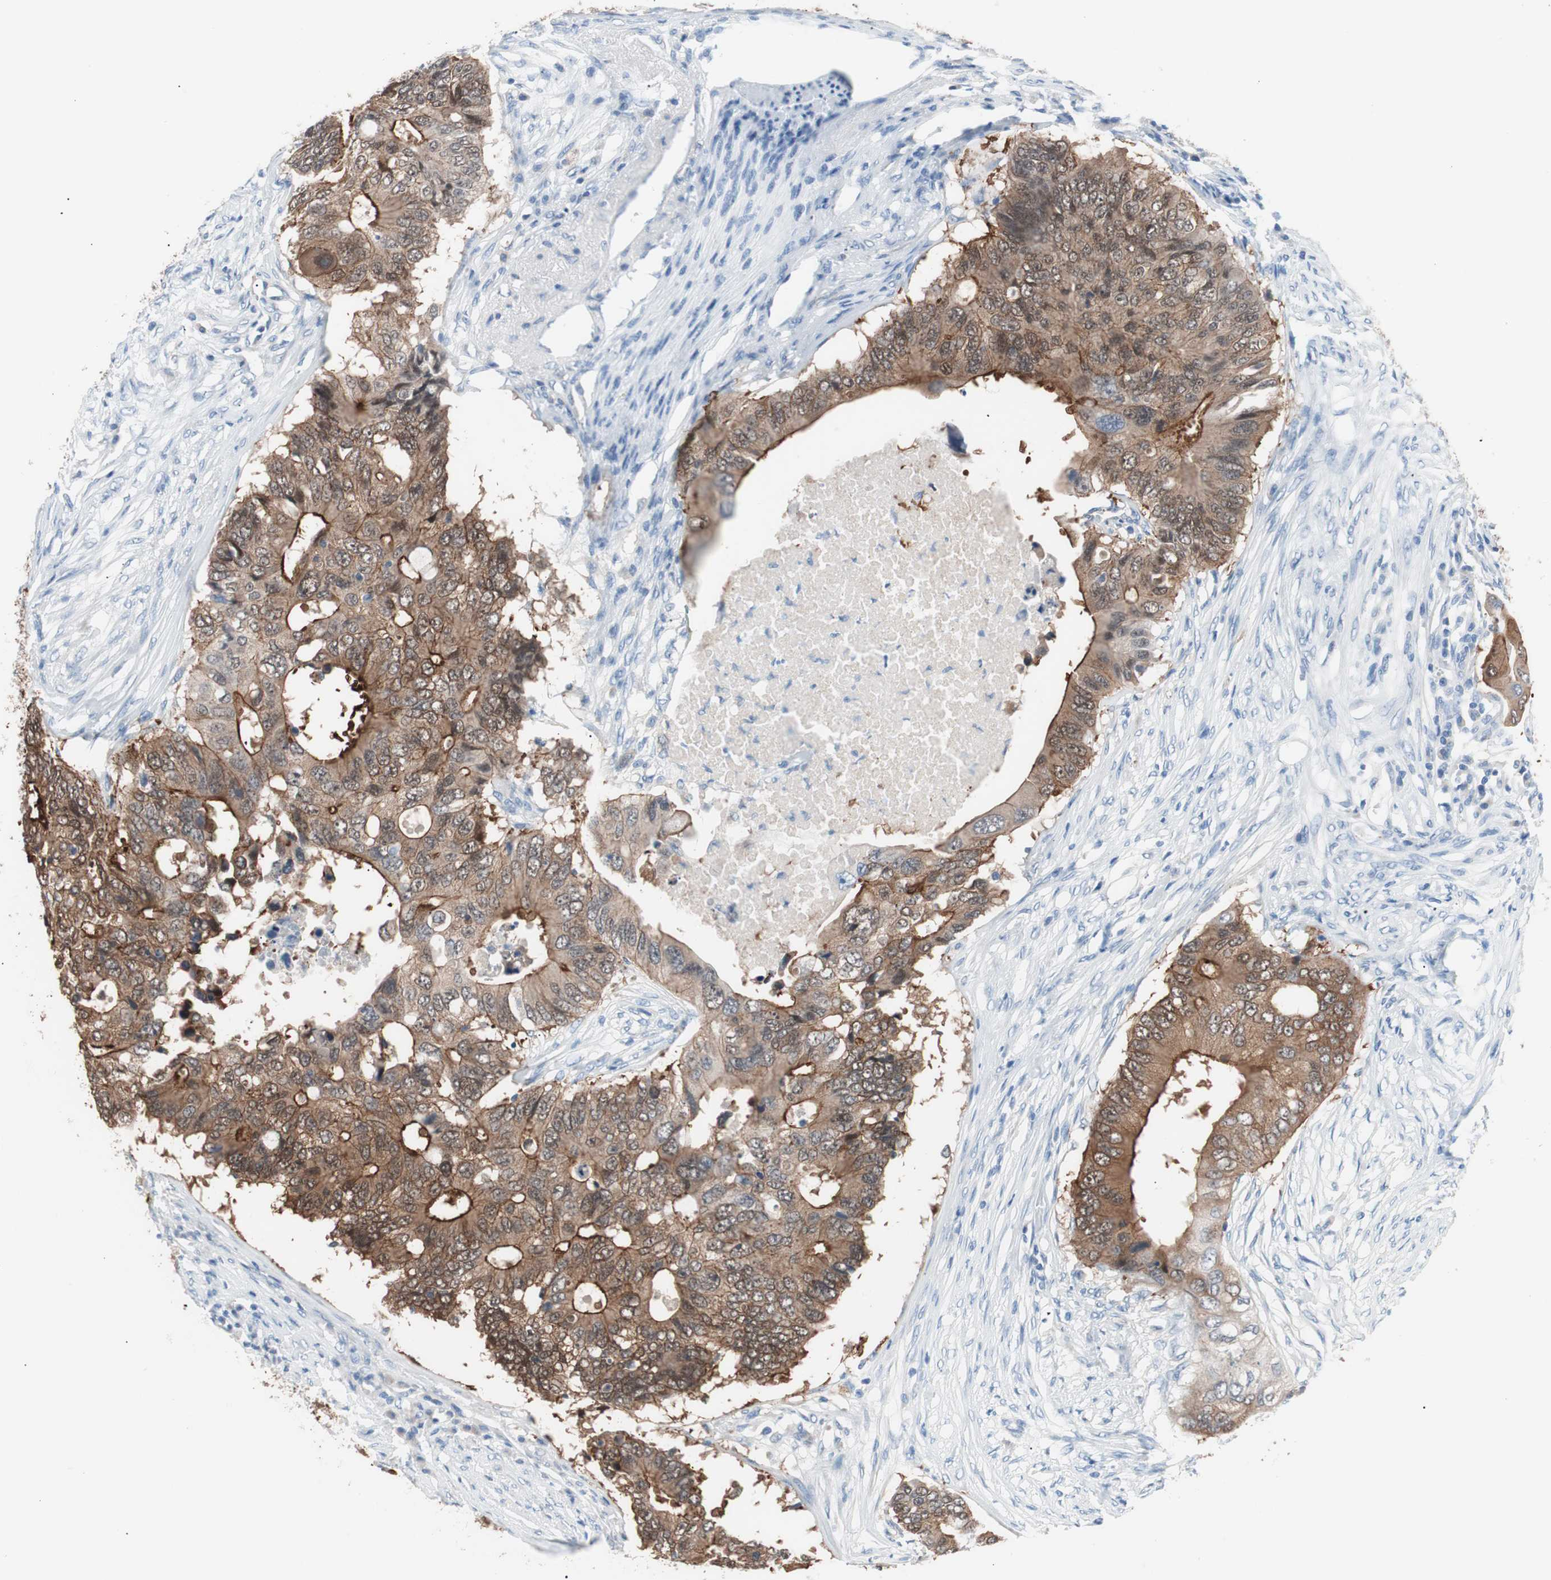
{"staining": {"intensity": "strong", "quantity": ">75%", "location": "cytoplasmic/membranous"}, "tissue": "colorectal cancer", "cell_type": "Tumor cells", "image_type": "cancer", "snomed": [{"axis": "morphology", "description": "Adenocarcinoma, NOS"}, {"axis": "topography", "description": "Colon"}], "caption": "Human colorectal cancer stained with a protein marker demonstrates strong staining in tumor cells.", "gene": "VIL1", "patient": {"sex": "male", "age": 71}}